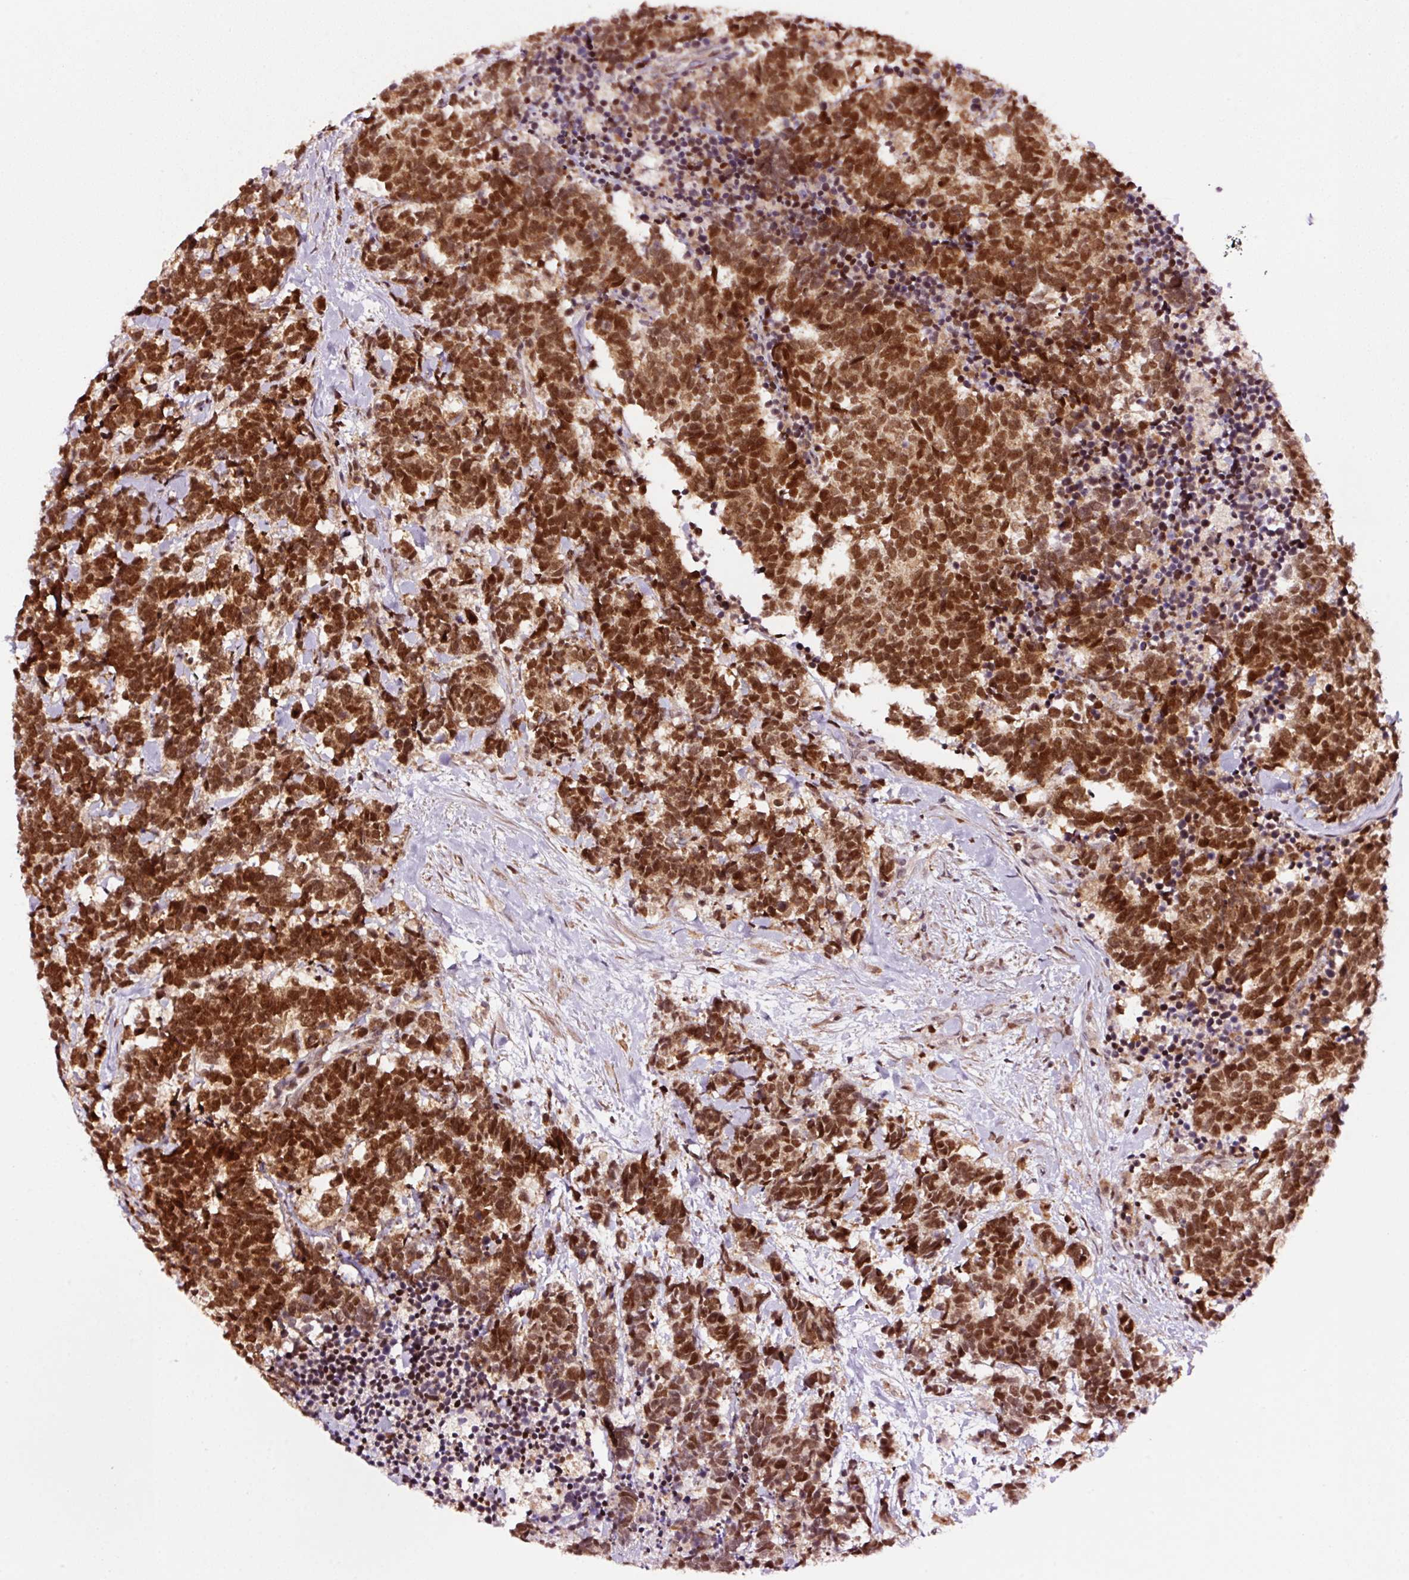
{"staining": {"intensity": "strong", "quantity": ">75%", "location": "nuclear"}, "tissue": "carcinoid", "cell_type": "Tumor cells", "image_type": "cancer", "snomed": [{"axis": "morphology", "description": "Carcinoma, NOS"}, {"axis": "morphology", "description": "Carcinoid, malignant, NOS"}, {"axis": "topography", "description": "Prostate"}], "caption": "Immunohistochemical staining of carcinoid shows high levels of strong nuclear protein staining in about >75% of tumor cells.", "gene": "RFC4", "patient": {"sex": "male", "age": 57}}